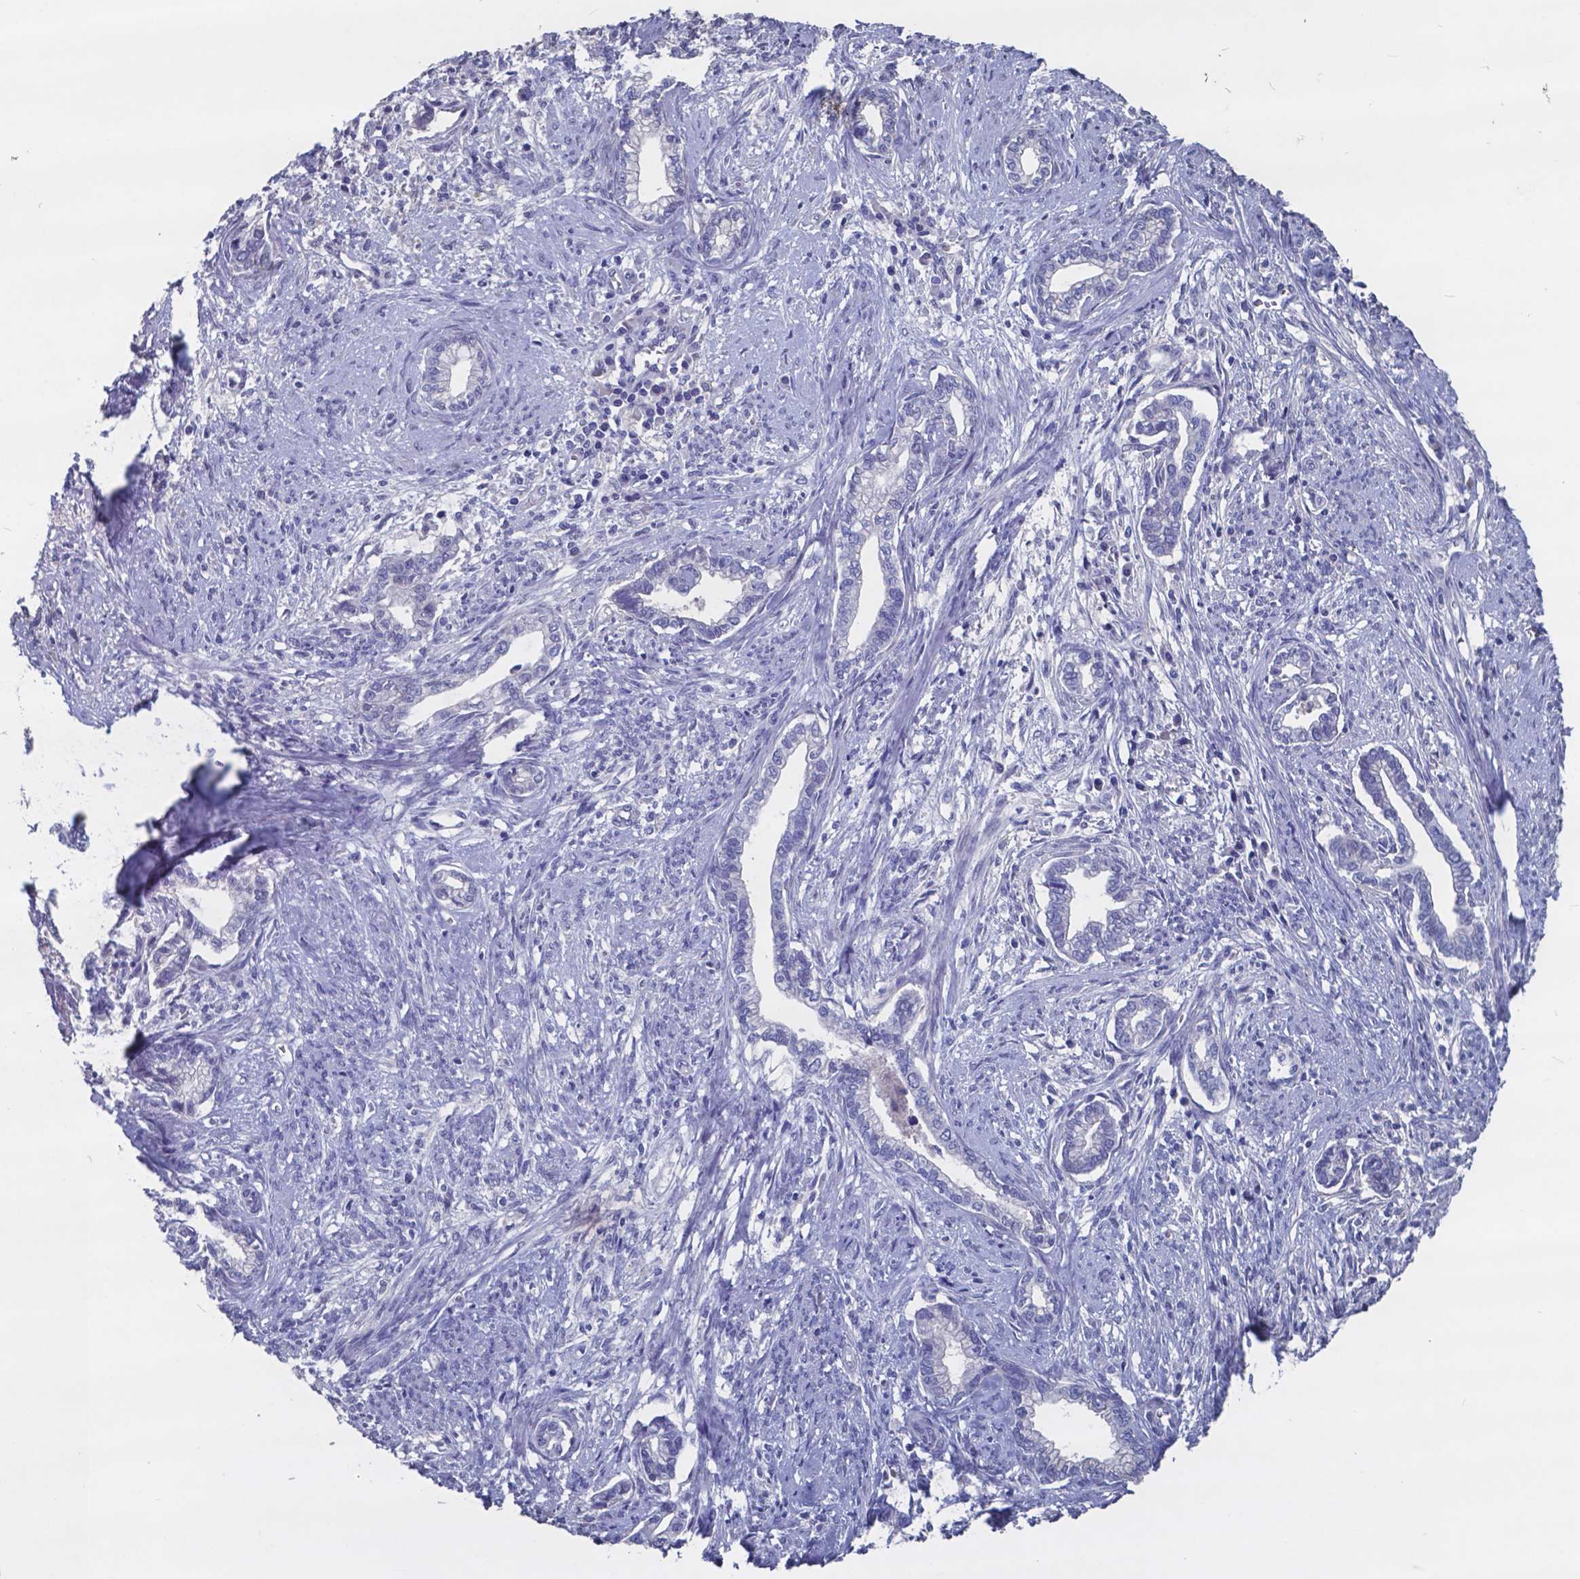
{"staining": {"intensity": "negative", "quantity": "none", "location": "none"}, "tissue": "cervical cancer", "cell_type": "Tumor cells", "image_type": "cancer", "snomed": [{"axis": "morphology", "description": "Adenocarcinoma, NOS"}, {"axis": "topography", "description": "Cervix"}], "caption": "This micrograph is of cervical adenocarcinoma stained with immunohistochemistry (IHC) to label a protein in brown with the nuclei are counter-stained blue. There is no expression in tumor cells.", "gene": "TTR", "patient": {"sex": "female", "age": 62}}